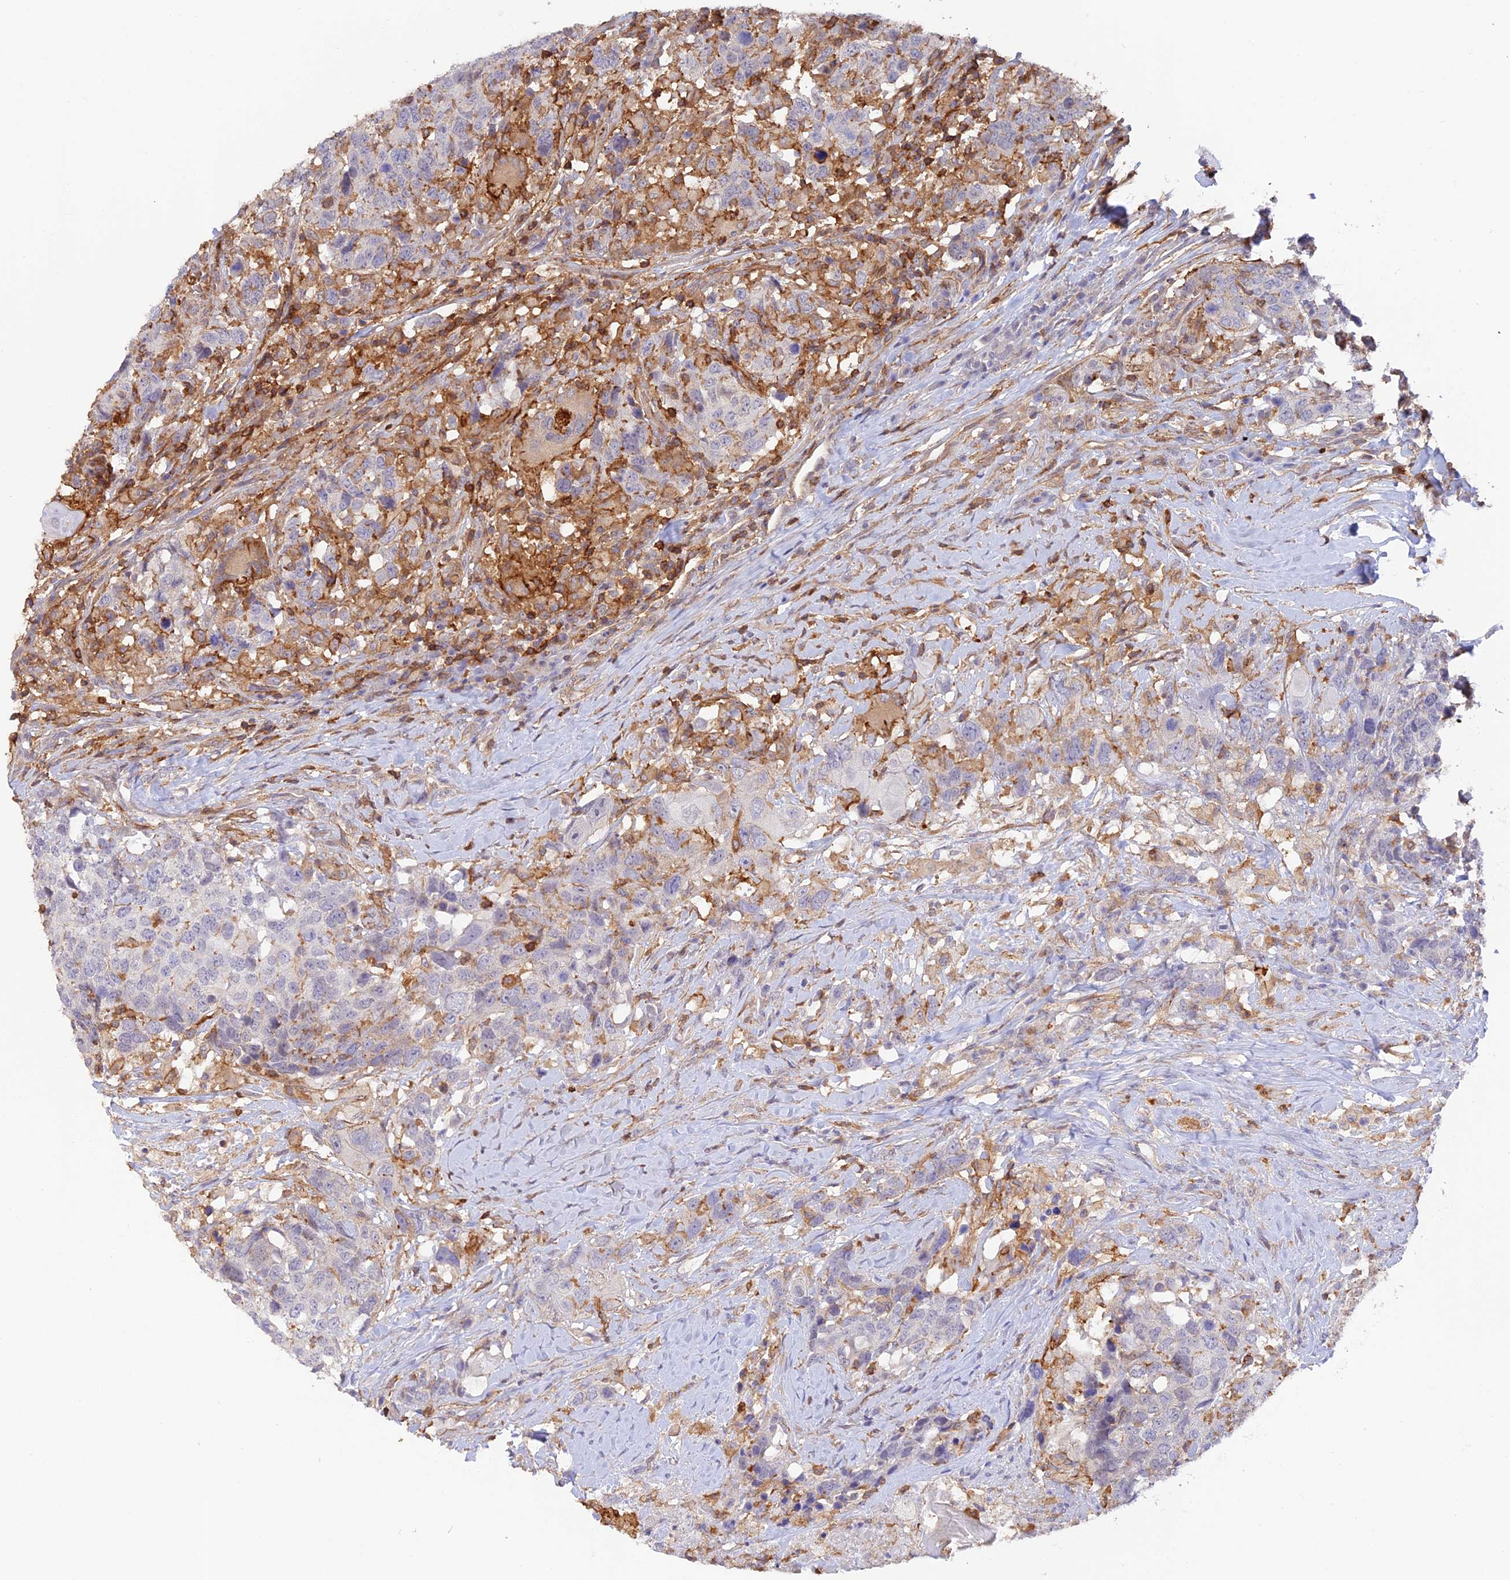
{"staining": {"intensity": "negative", "quantity": "none", "location": "none"}, "tissue": "head and neck cancer", "cell_type": "Tumor cells", "image_type": "cancer", "snomed": [{"axis": "morphology", "description": "Squamous cell carcinoma, NOS"}, {"axis": "topography", "description": "Head-Neck"}], "caption": "IHC photomicrograph of human head and neck squamous cell carcinoma stained for a protein (brown), which reveals no expression in tumor cells. (DAB (3,3'-diaminobenzidine) immunohistochemistry with hematoxylin counter stain).", "gene": "DENND1C", "patient": {"sex": "male", "age": 66}}